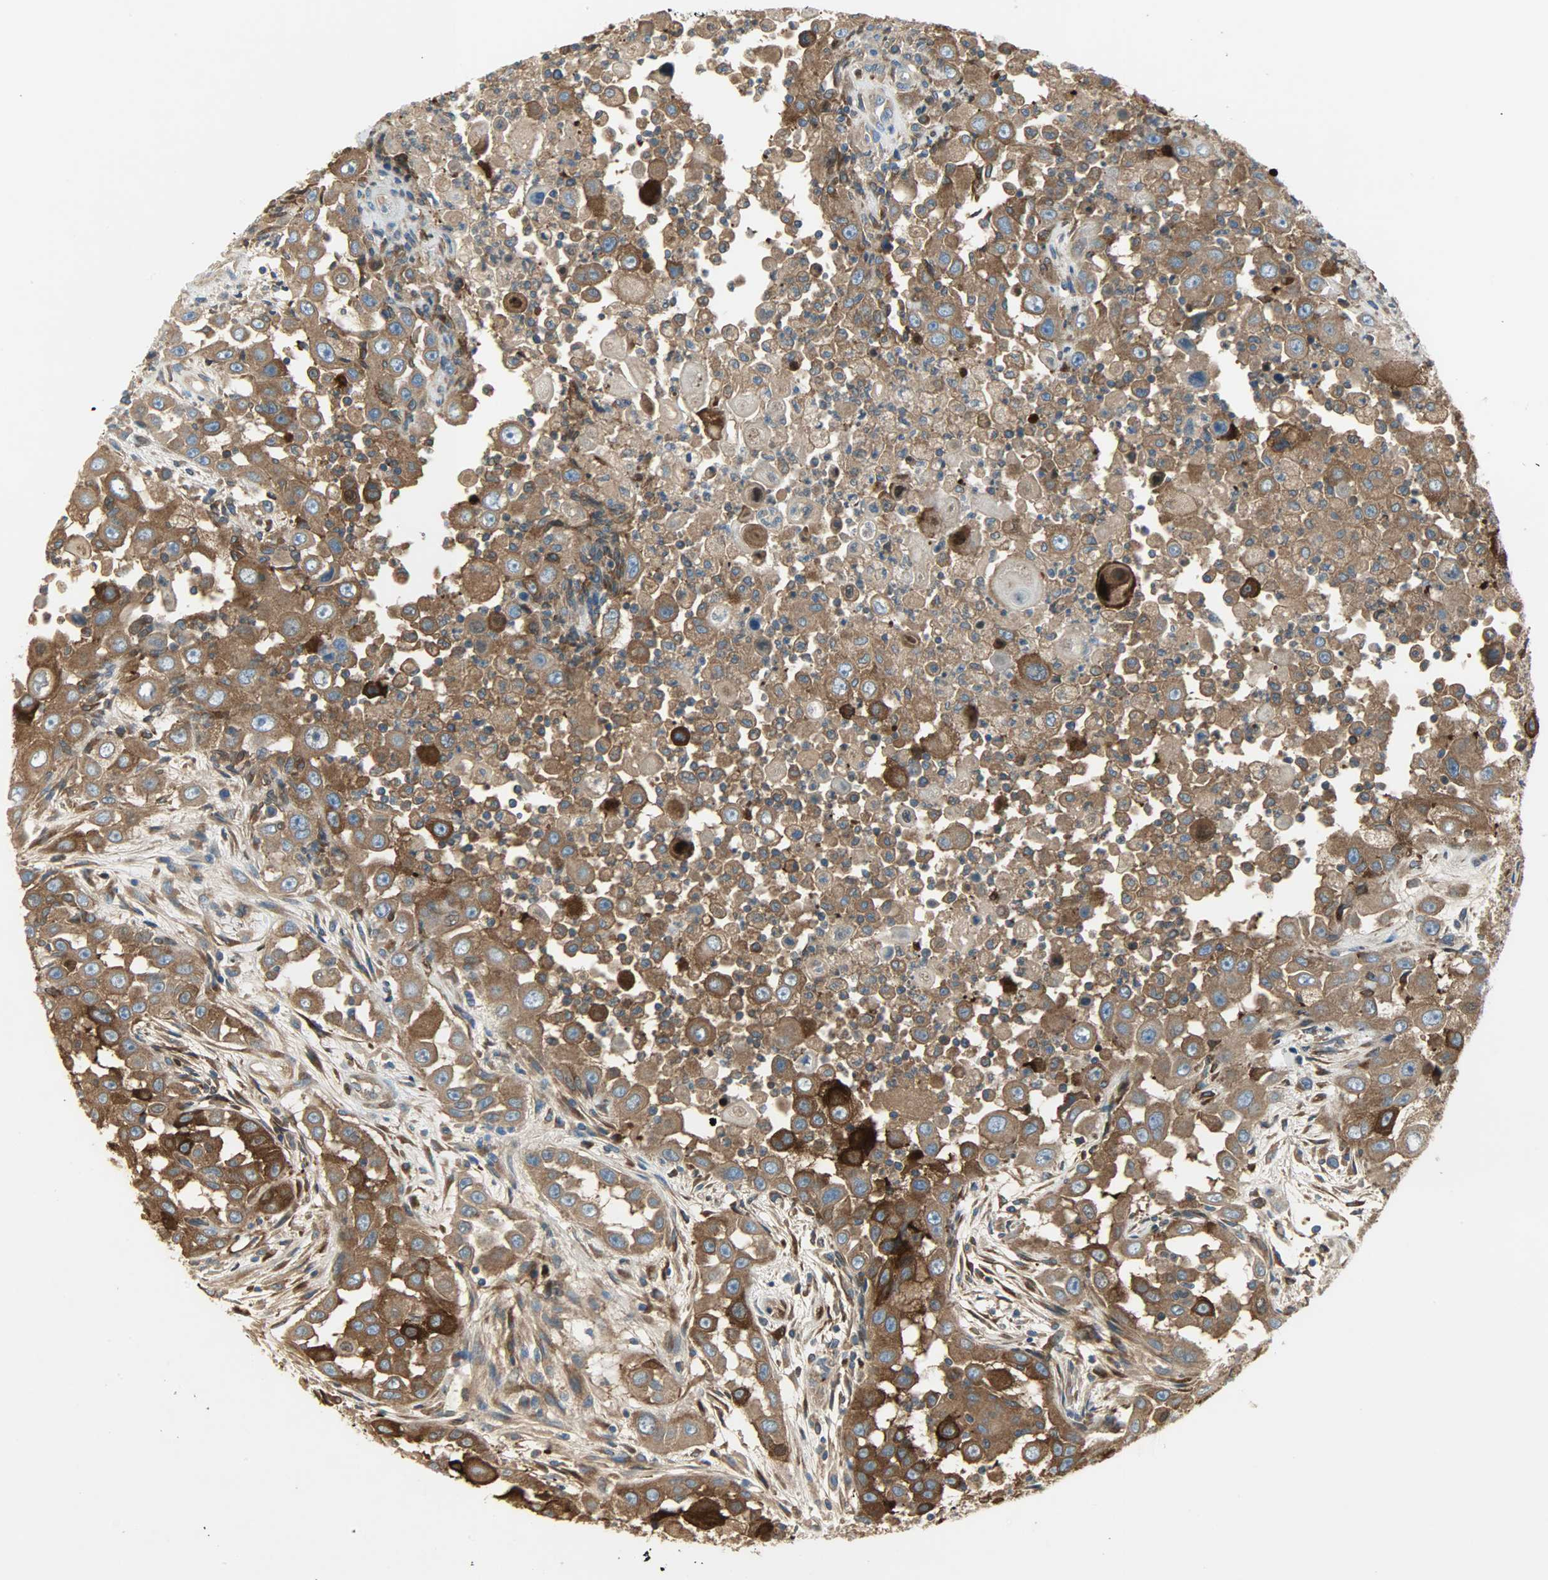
{"staining": {"intensity": "strong", "quantity": ">75%", "location": "cytoplasmic/membranous"}, "tissue": "head and neck cancer", "cell_type": "Tumor cells", "image_type": "cancer", "snomed": [{"axis": "morphology", "description": "Carcinoma, NOS"}, {"axis": "topography", "description": "Head-Neck"}], "caption": "Protein staining demonstrates strong cytoplasmic/membranous staining in about >75% of tumor cells in carcinoma (head and neck). The protein of interest is stained brown, and the nuclei are stained in blue (DAB IHC with brightfield microscopy, high magnification).", "gene": "WARS1", "patient": {"sex": "male", "age": 87}}